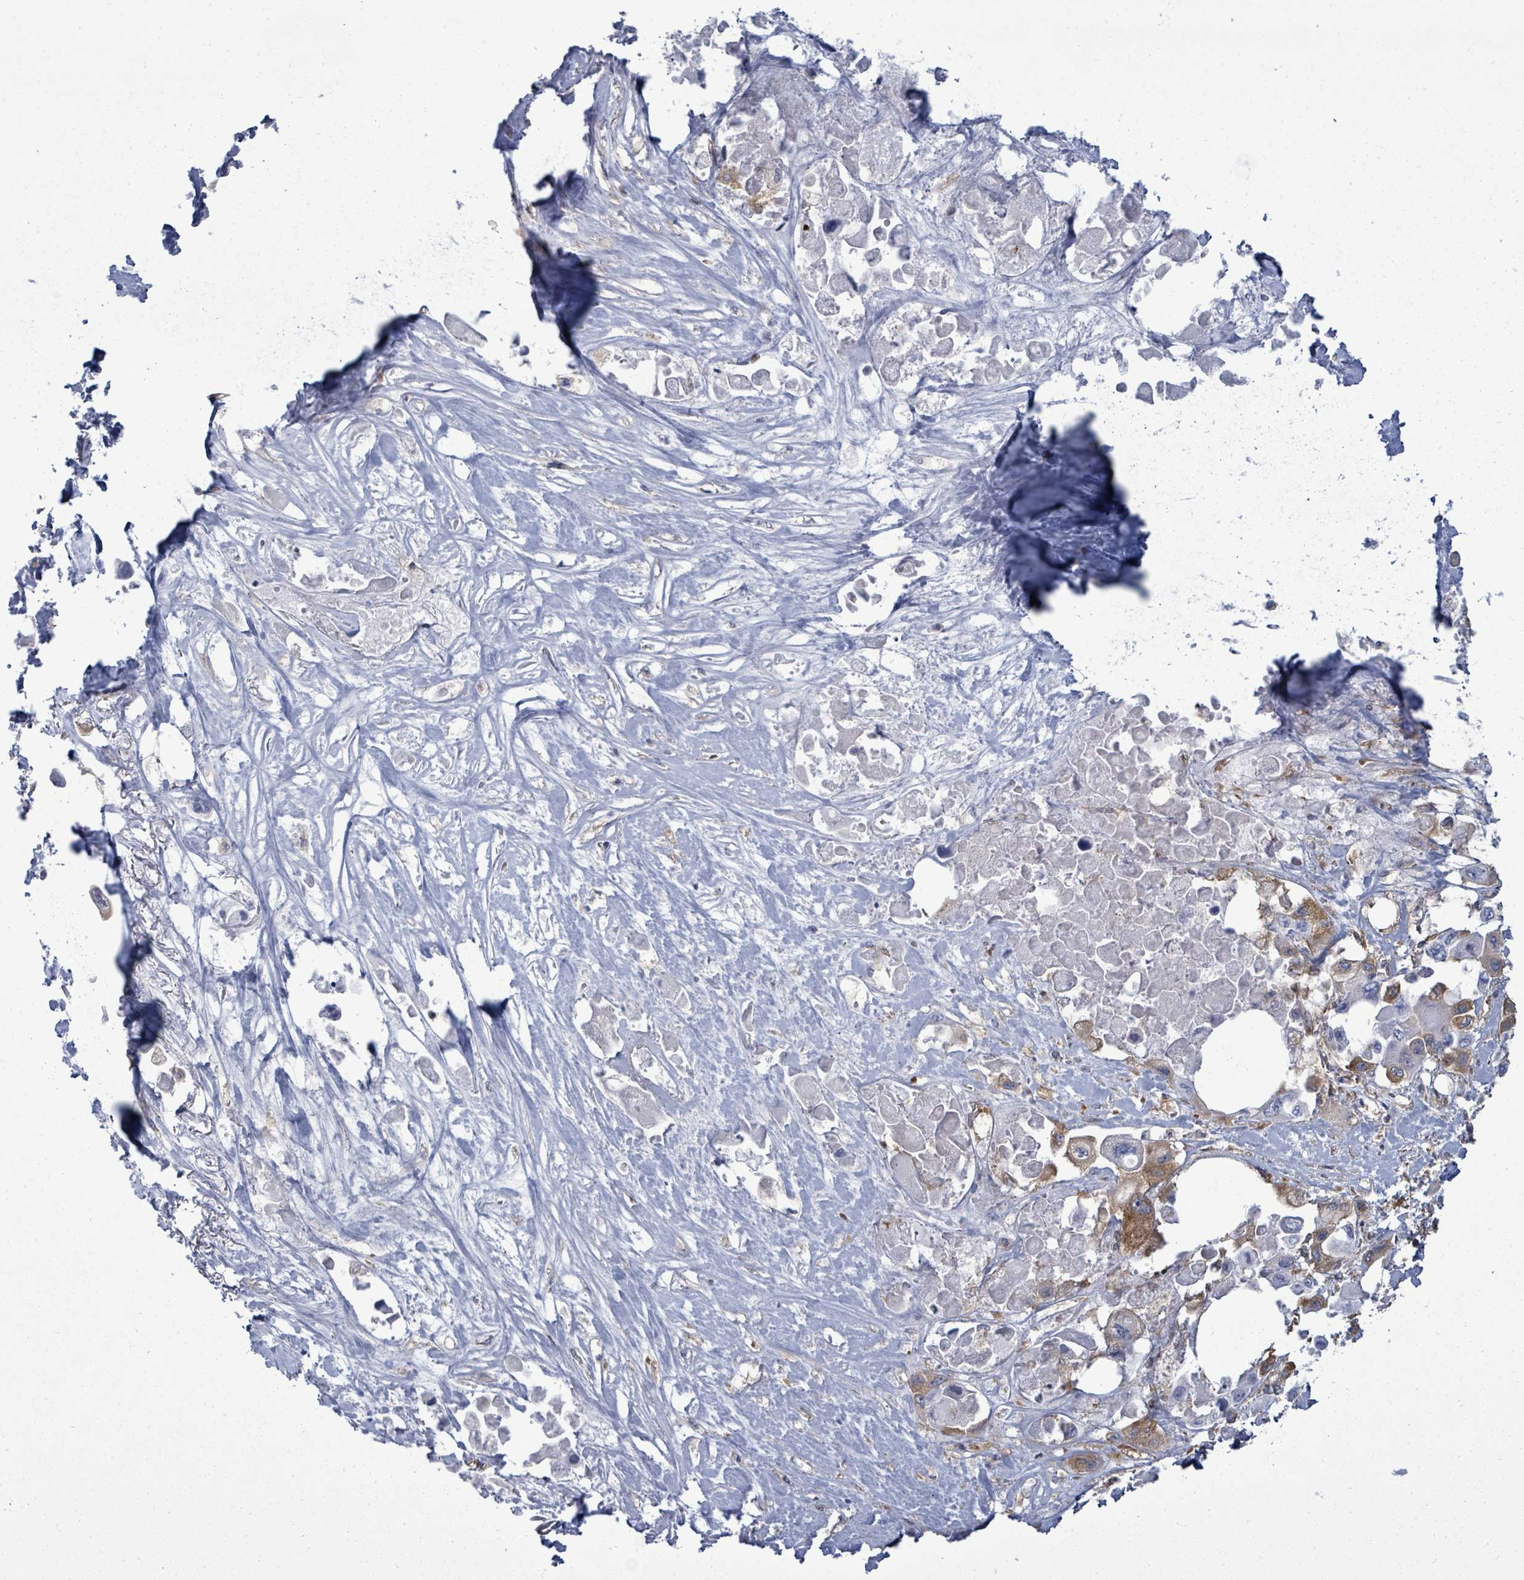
{"staining": {"intensity": "moderate", "quantity": "25%-75%", "location": "cytoplasmic/membranous"}, "tissue": "pancreatic cancer", "cell_type": "Tumor cells", "image_type": "cancer", "snomed": [{"axis": "morphology", "description": "Adenocarcinoma, NOS"}, {"axis": "topography", "description": "Pancreas"}], "caption": "Immunohistochemical staining of adenocarcinoma (pancreatic) exhibits medium levels of moderate cytoplasmic/membranous protein staining in about 25%-75% of tumor cells.", "gene": "EIF3C", "patient": {"sex": "male", "age": 92}}